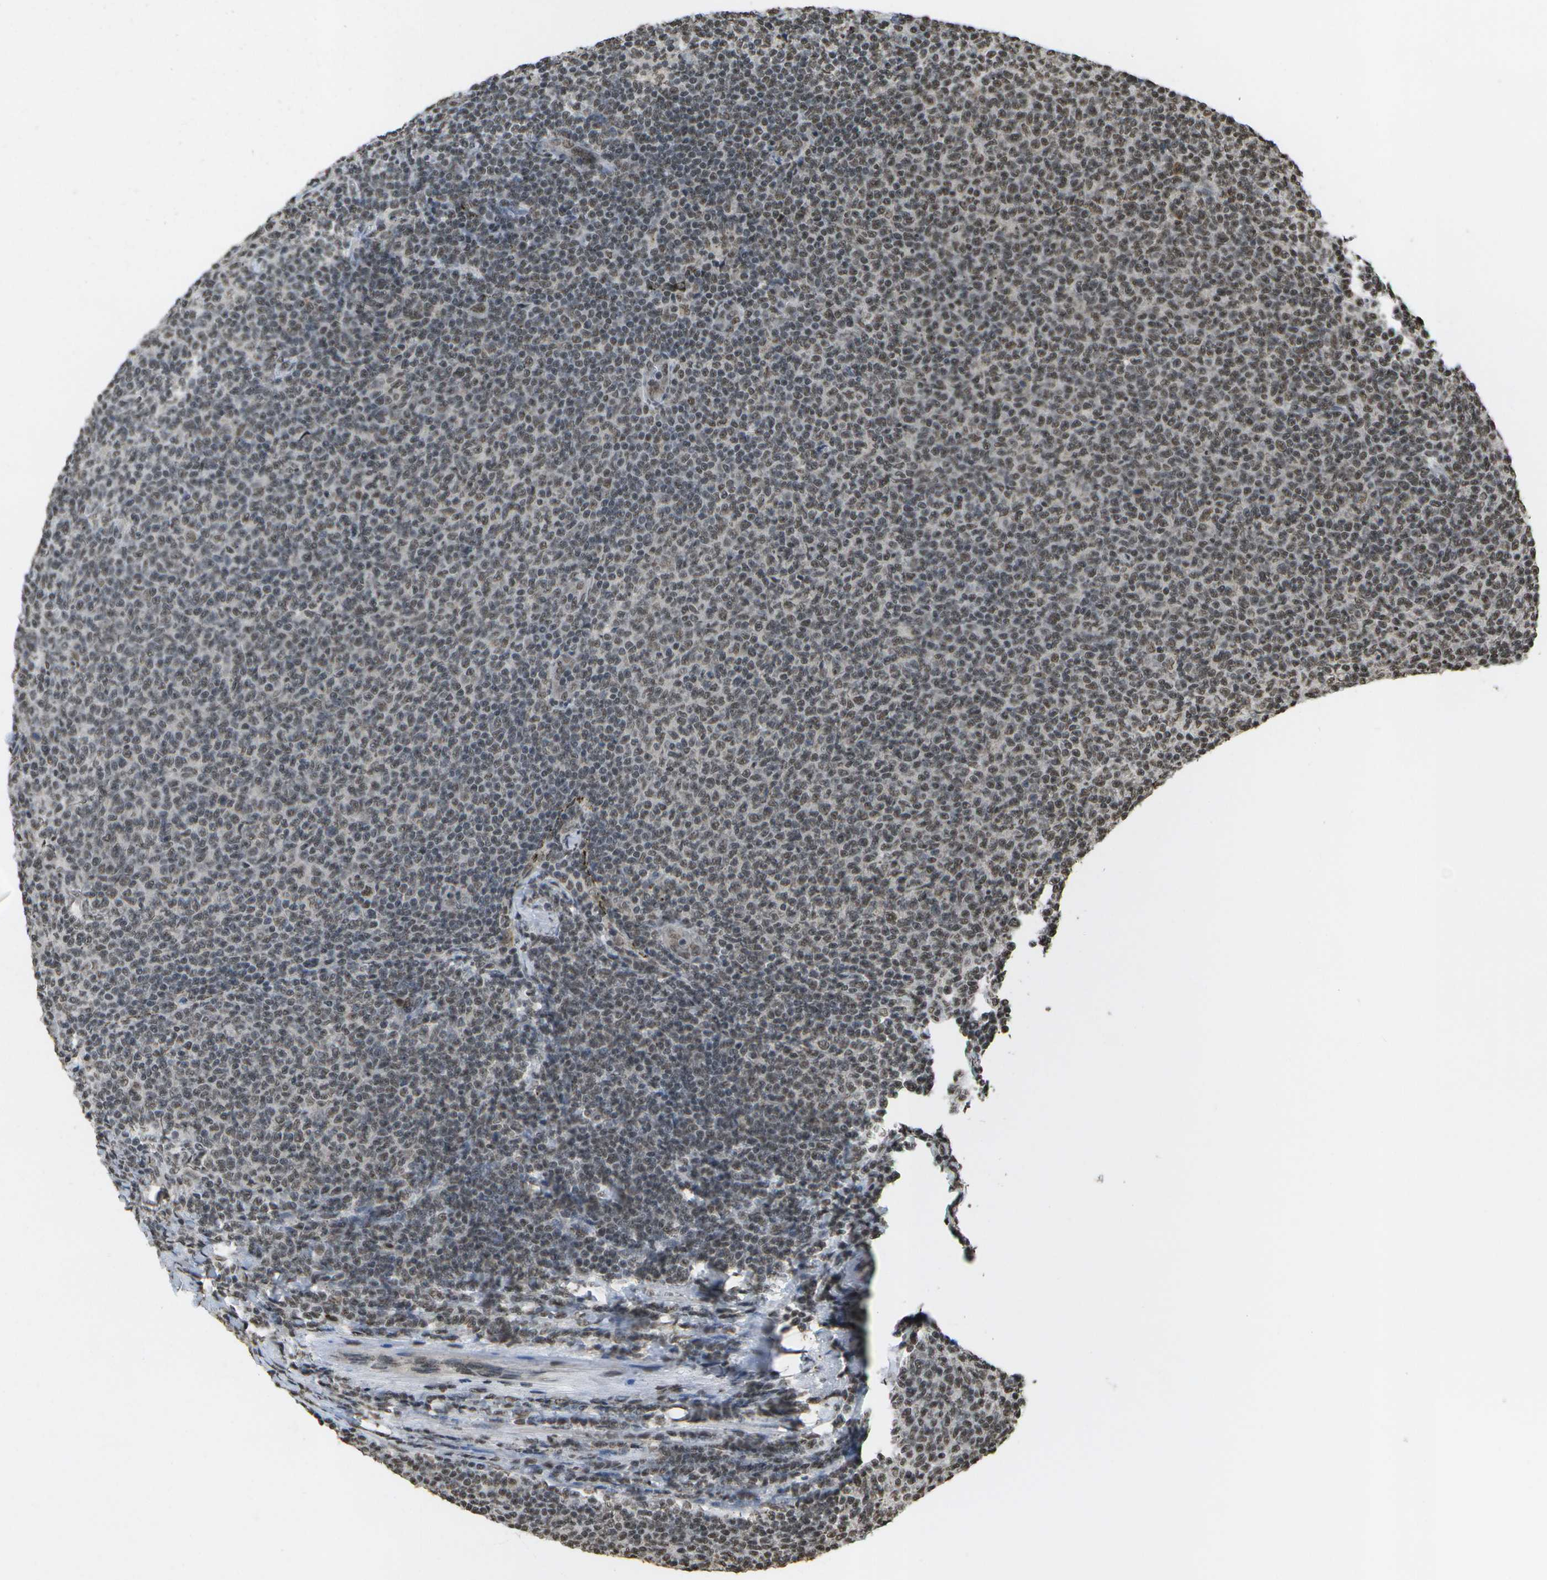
{"staining": {"intensity": "weak", "quantity": "25%-75%", "location": "nuclear"}, "tissue": "lymphoma", "cell_type": "Tumor cells", "image_type": "cancer", "snomed": [{"axis": "morphology", "description": "Malignant lymphoma, non-Hodgkin's type, Low grade"}, {"axis": "topography", "description": "Lymph node"}], "caption": "This micrograph reveals immunohistochemistry (IHC) staining of malignant lymphoma, non-Hodgkin's type (low-grade), with low weak nuclear positivity in about 25%-75% of tumor cells.", "gene": "SPEN", "patient": {"sex": "male", "age": 66}}